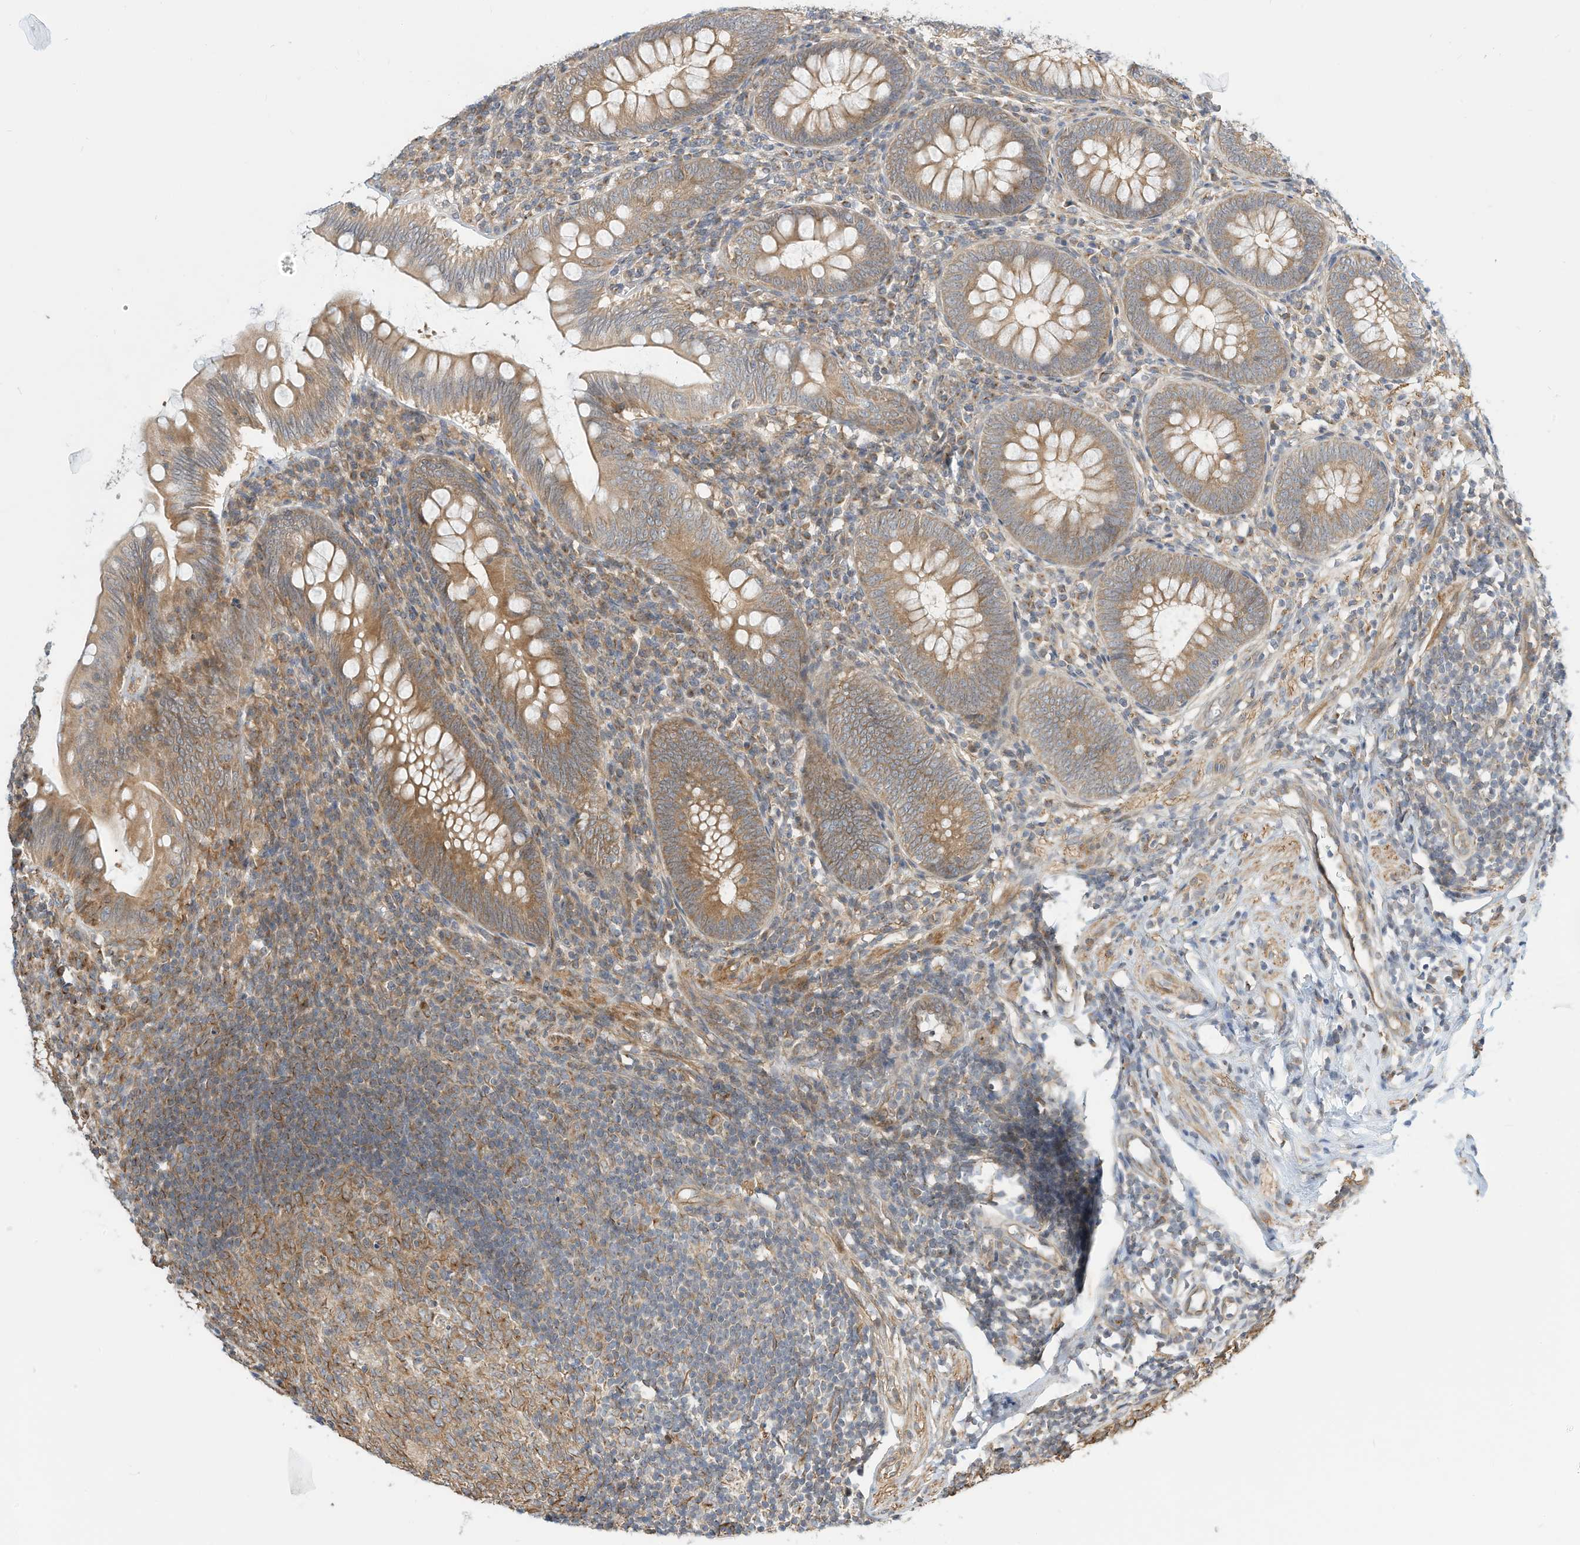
{"staining": {"intensity": "moderate", "quantity": ">75%", "location": "cytoplasmic/membranous"}, "tissue": "appendix", "cell_type": "Glandular cells", "image_type": "normal", "snomed": [{"axis": "morphology", "description": "Normal tissue, NOS"}, {"axis": "topography", "description": "Appendix"}], "caption": "A brown stain shows moderate cytoplasmic/membranous positivity of a protein in glandular cells of benign human appendix. (DAB IHC with brightfield microscopy, high magnification).", "gene": "OFD1", "patient": {"sex": "male", "age": 14}}